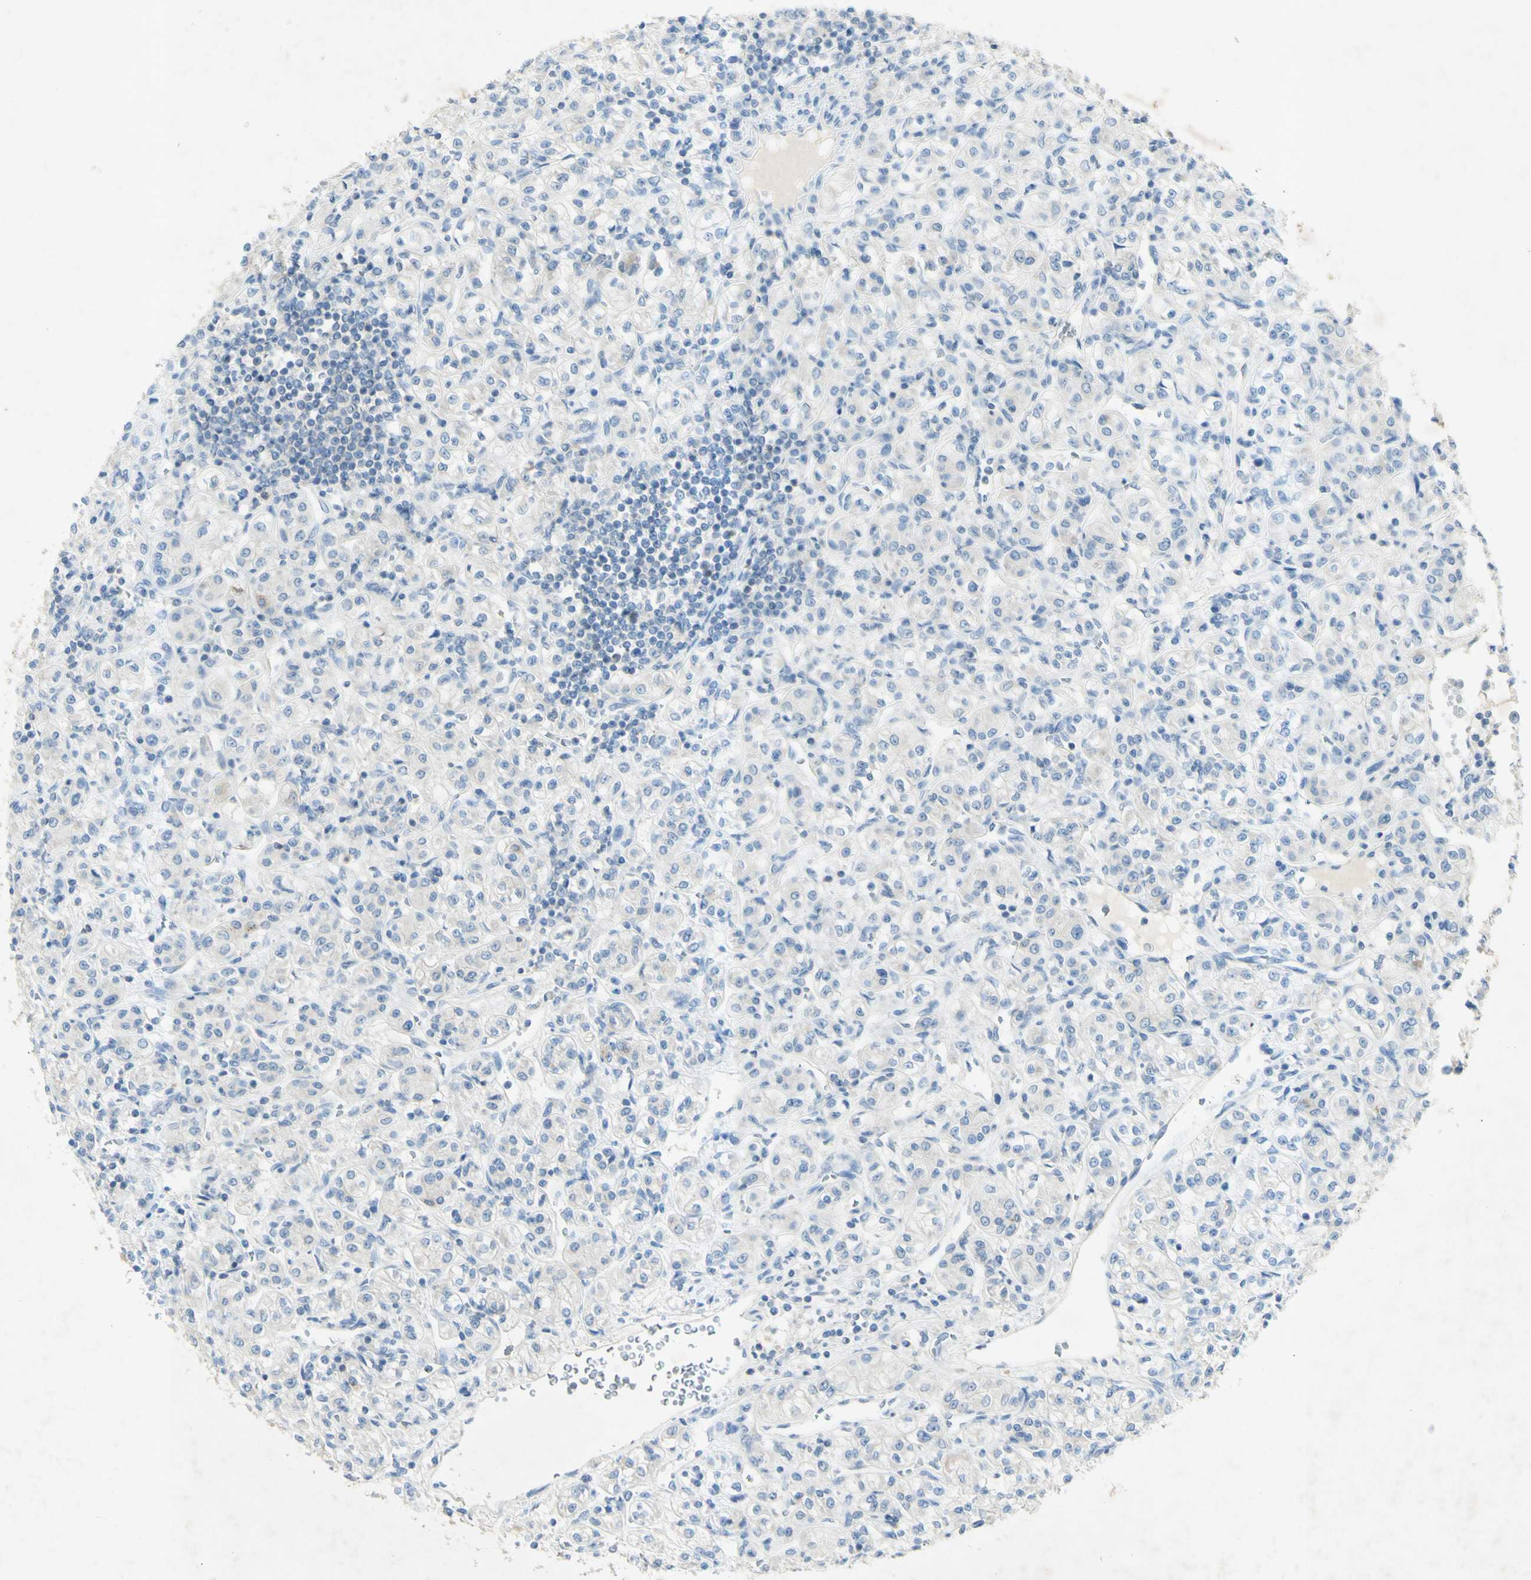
{"staining": {"intensity": "negative", "quantity": "none", "location": "none"}, "tissue": "renal cancer", "cell_type": "Tumor cells", "image_type": "cancer", "snomed": [{"axis": "morphology", "description": "Adenocarcinoma, NOS"}, {"axis": "topography", "description": "Kidney"}], "caption": "Tumor cells show no significant protein staining in renal cancer (adenocarcinoma).", "gene": "GDF15", "patient": {"sex": "male", "age": 77}}